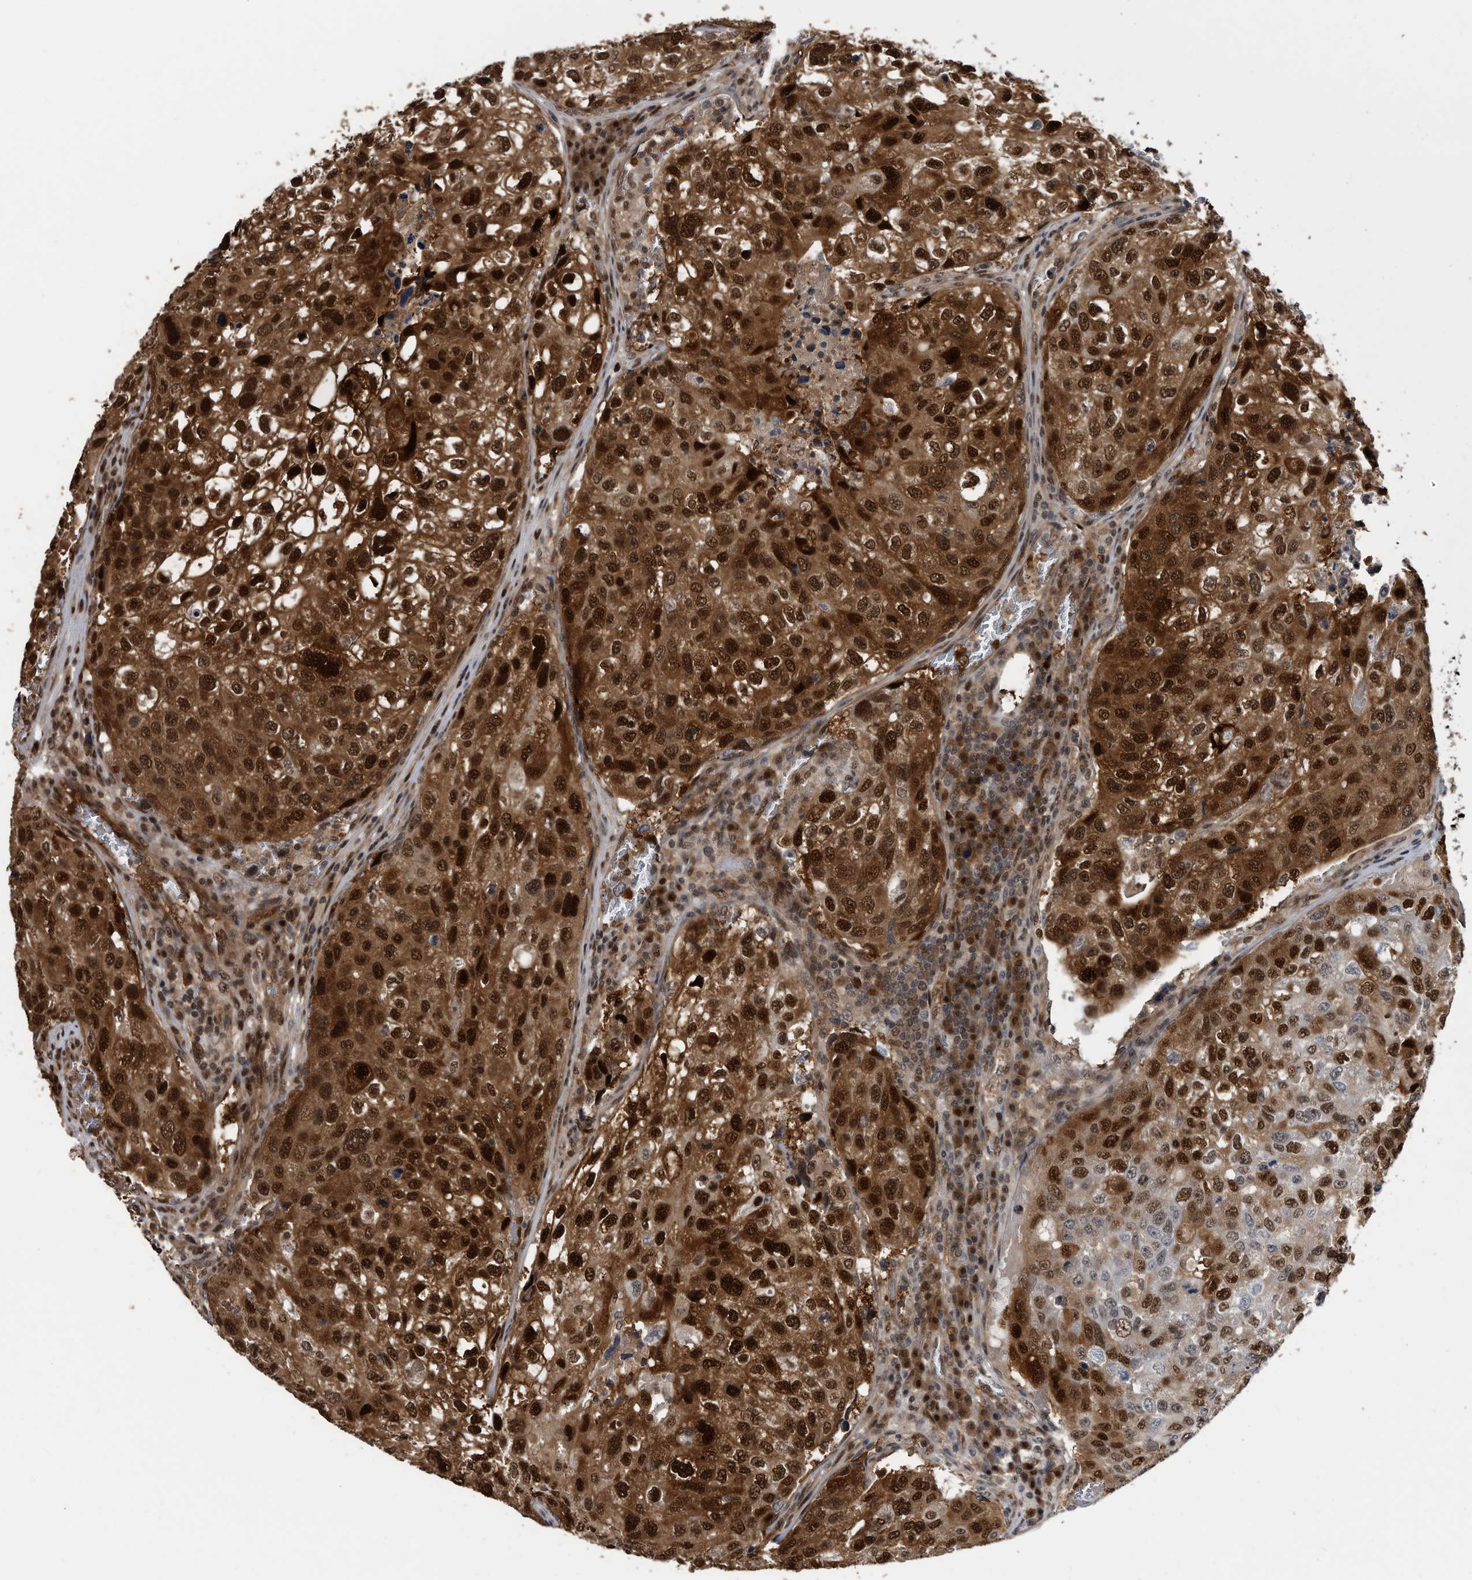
{"staining": {"intensity": "strong", "quantity": ">75%", "location": "cytoplasmic/membranous,nuclear"}, "tissue": "urothelial cancer", "cell_type": "Tumor cells", "image_type": "cancer", "snomed": [{"axis": "morphology", "description": "Urothelial carcinoma, High grade"}, {"axis": "topography", "description": "Lymph node"}, {"axis": "topography", "description": "Urinary bladder"}], "caption": "A high amount of strong cytoplasmic/membranous and nuclear positivity is appreciated in about >75% of tumor cells in urothelial cancer tissue.", "gene": "RAD23B", "patient": {"sex": "male", "age": 51}}